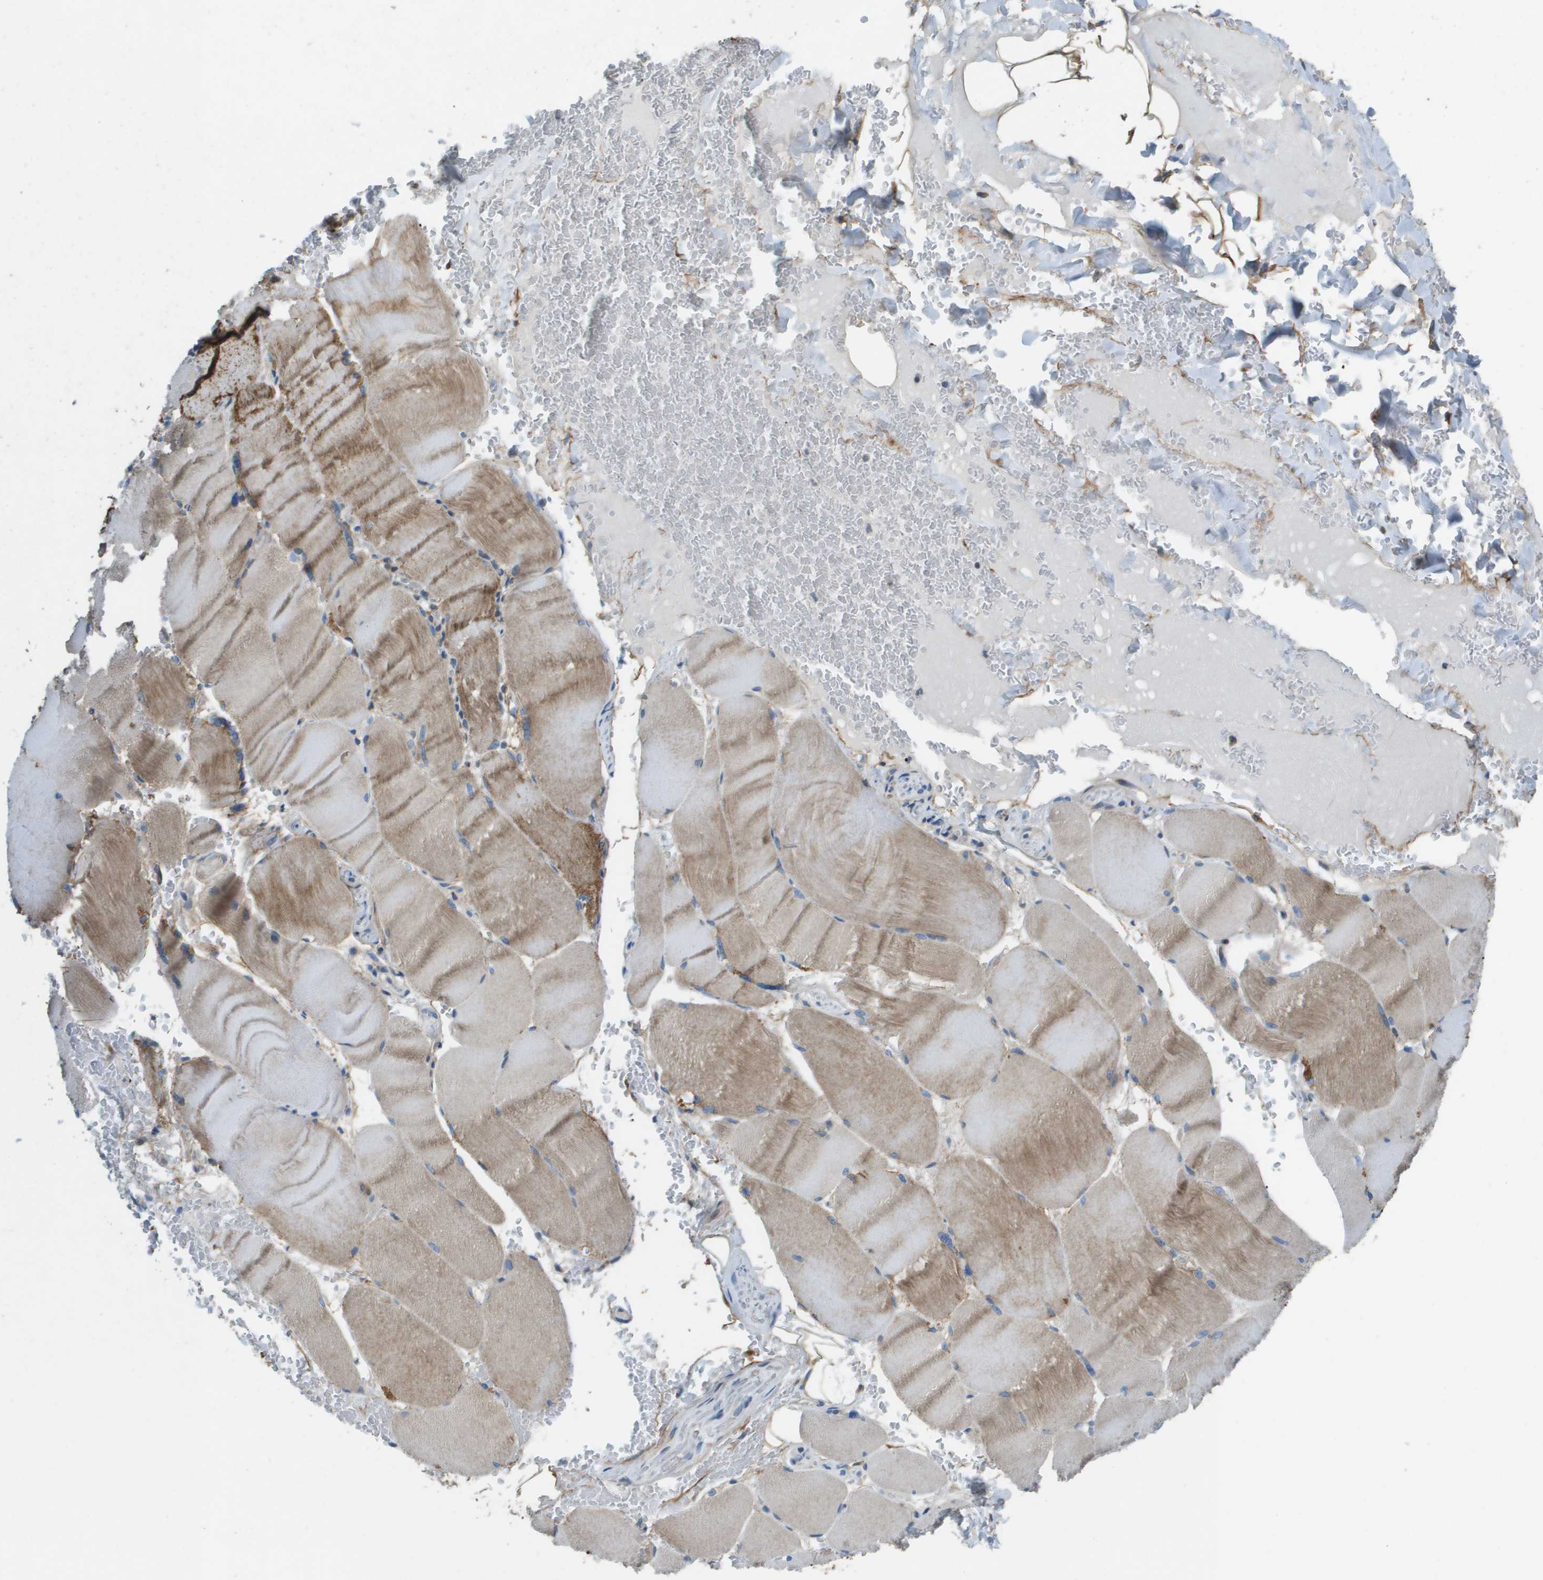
{"staining": {"intensity": "moderate", "quantity": "25%-75%", "location": "cytoplasmic/membranous"}, "tissue": "skeletal muscle", "cell_type": "Myocytes", "image_type": "normal", "snomed": [{"axis": "morphology", "description": "Normal tissue, NOS"}, {"axis": "topography", "description": "Skin"}, {"axis": "topography", "description": "Skeletal muscle"}], "caption": "Protein analysis of benign skeletal muscle displays moderate cytoplasmic/membranous expression in approximately 25%-75% of myocytes. (DAB (3,3'-diaminobenzidine) = brown stain, brightfield microscopy at high magnification).", "gene": "GALNT6", "patient": {"sex": "male", "age": 83}}